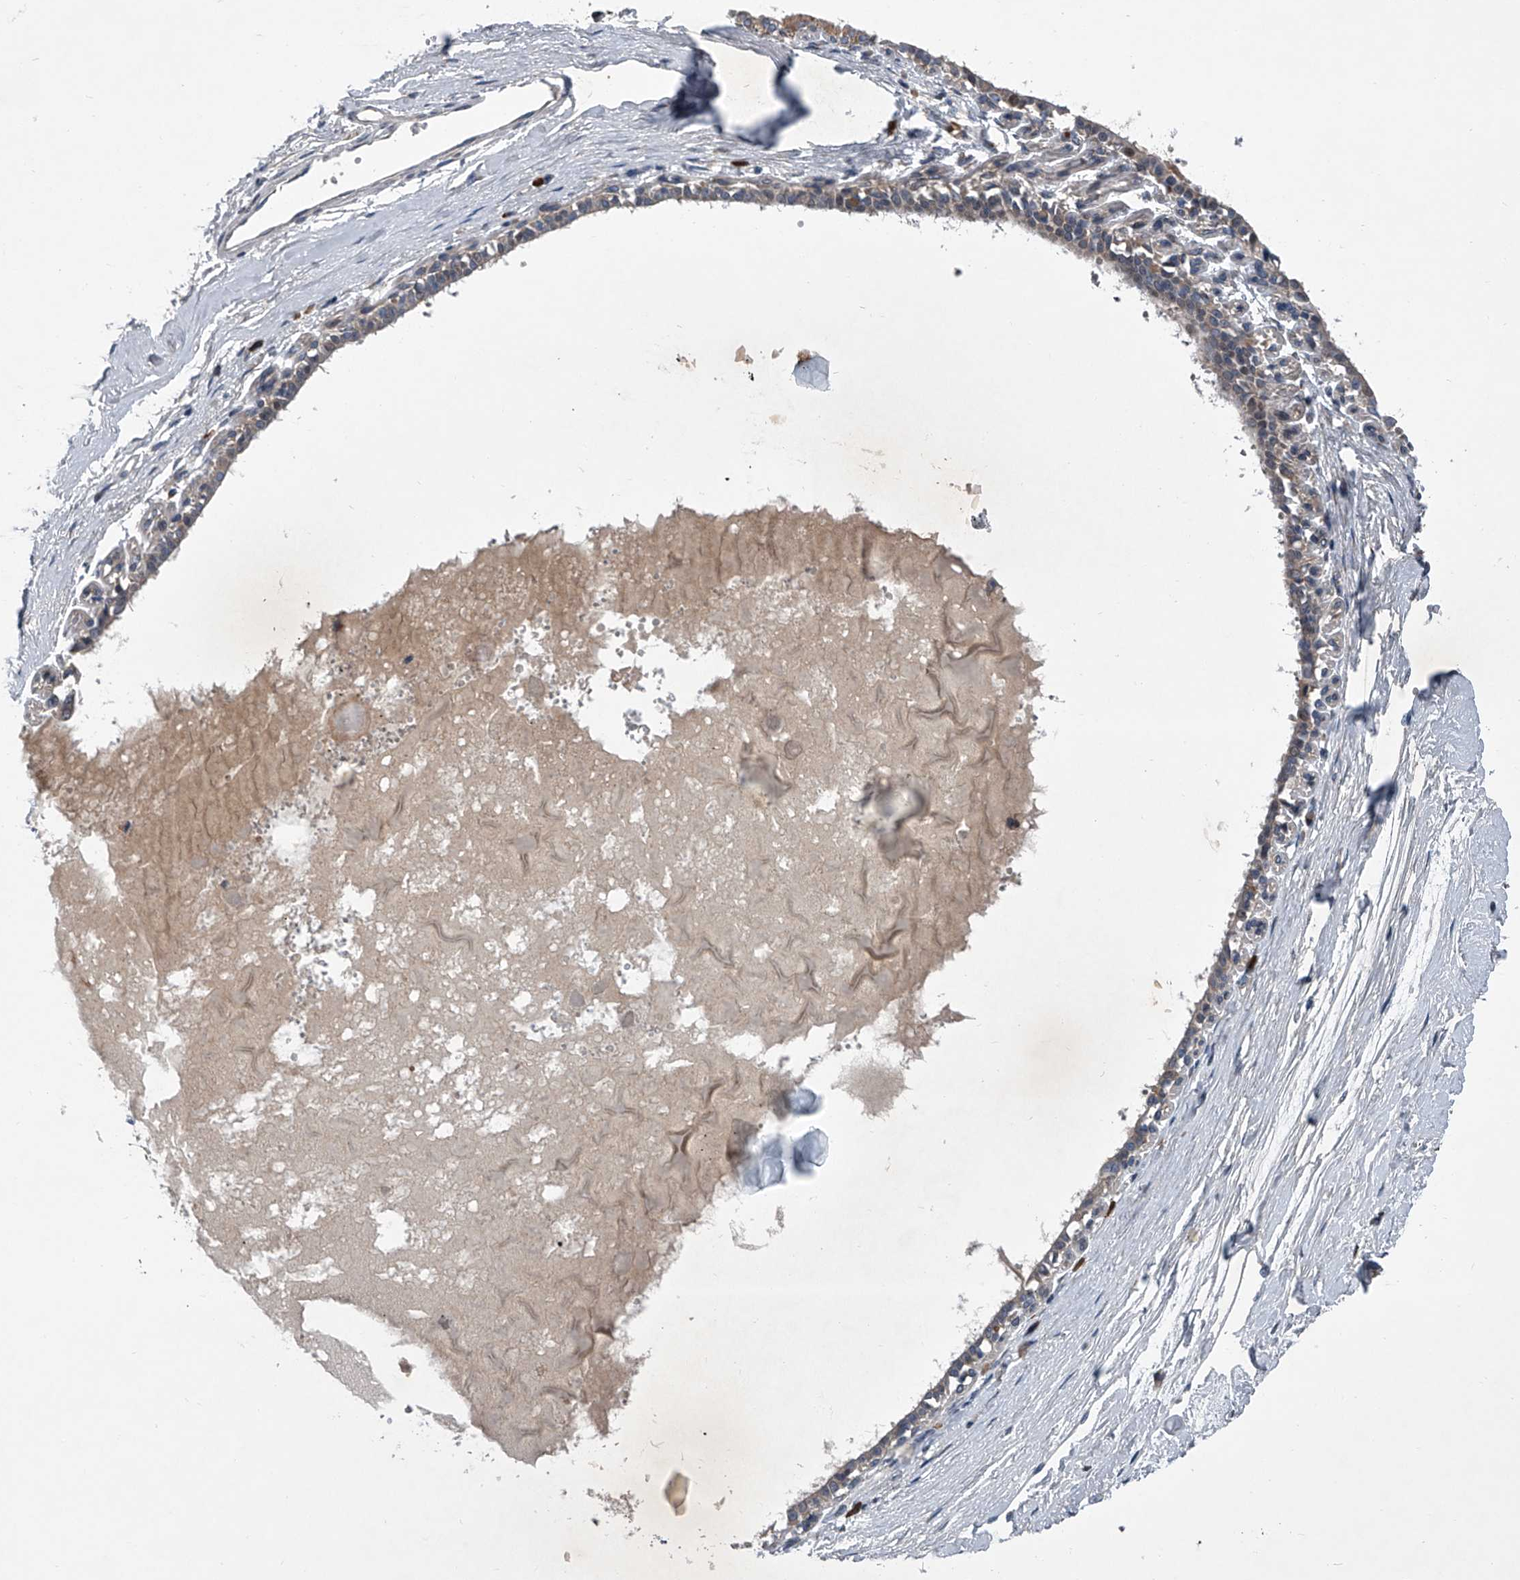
{"staining": {"intensity": "weak", "quantity": "<25%", "location": "cytoplasmic/membranous"}, "tissue": "breast", "cell_type": "Adipocytes", "image_type": "normal", "snomed": [{"axis": "morphology", "description": "Normal tissue, NOS"}, {"axis": "topography", "description": "Breast"}], "caption": "IHC of normal breast shows no staining in adipocytes. The staining was performed using DAB (3,3'-diaminobenzidine) to visualize the protein expression in brown, while the nuclei were stained in blue with hematoxylin (Magnification: 20x).", "gene": "ABCG1", "patient": {"sex": "female", "age": 45}}